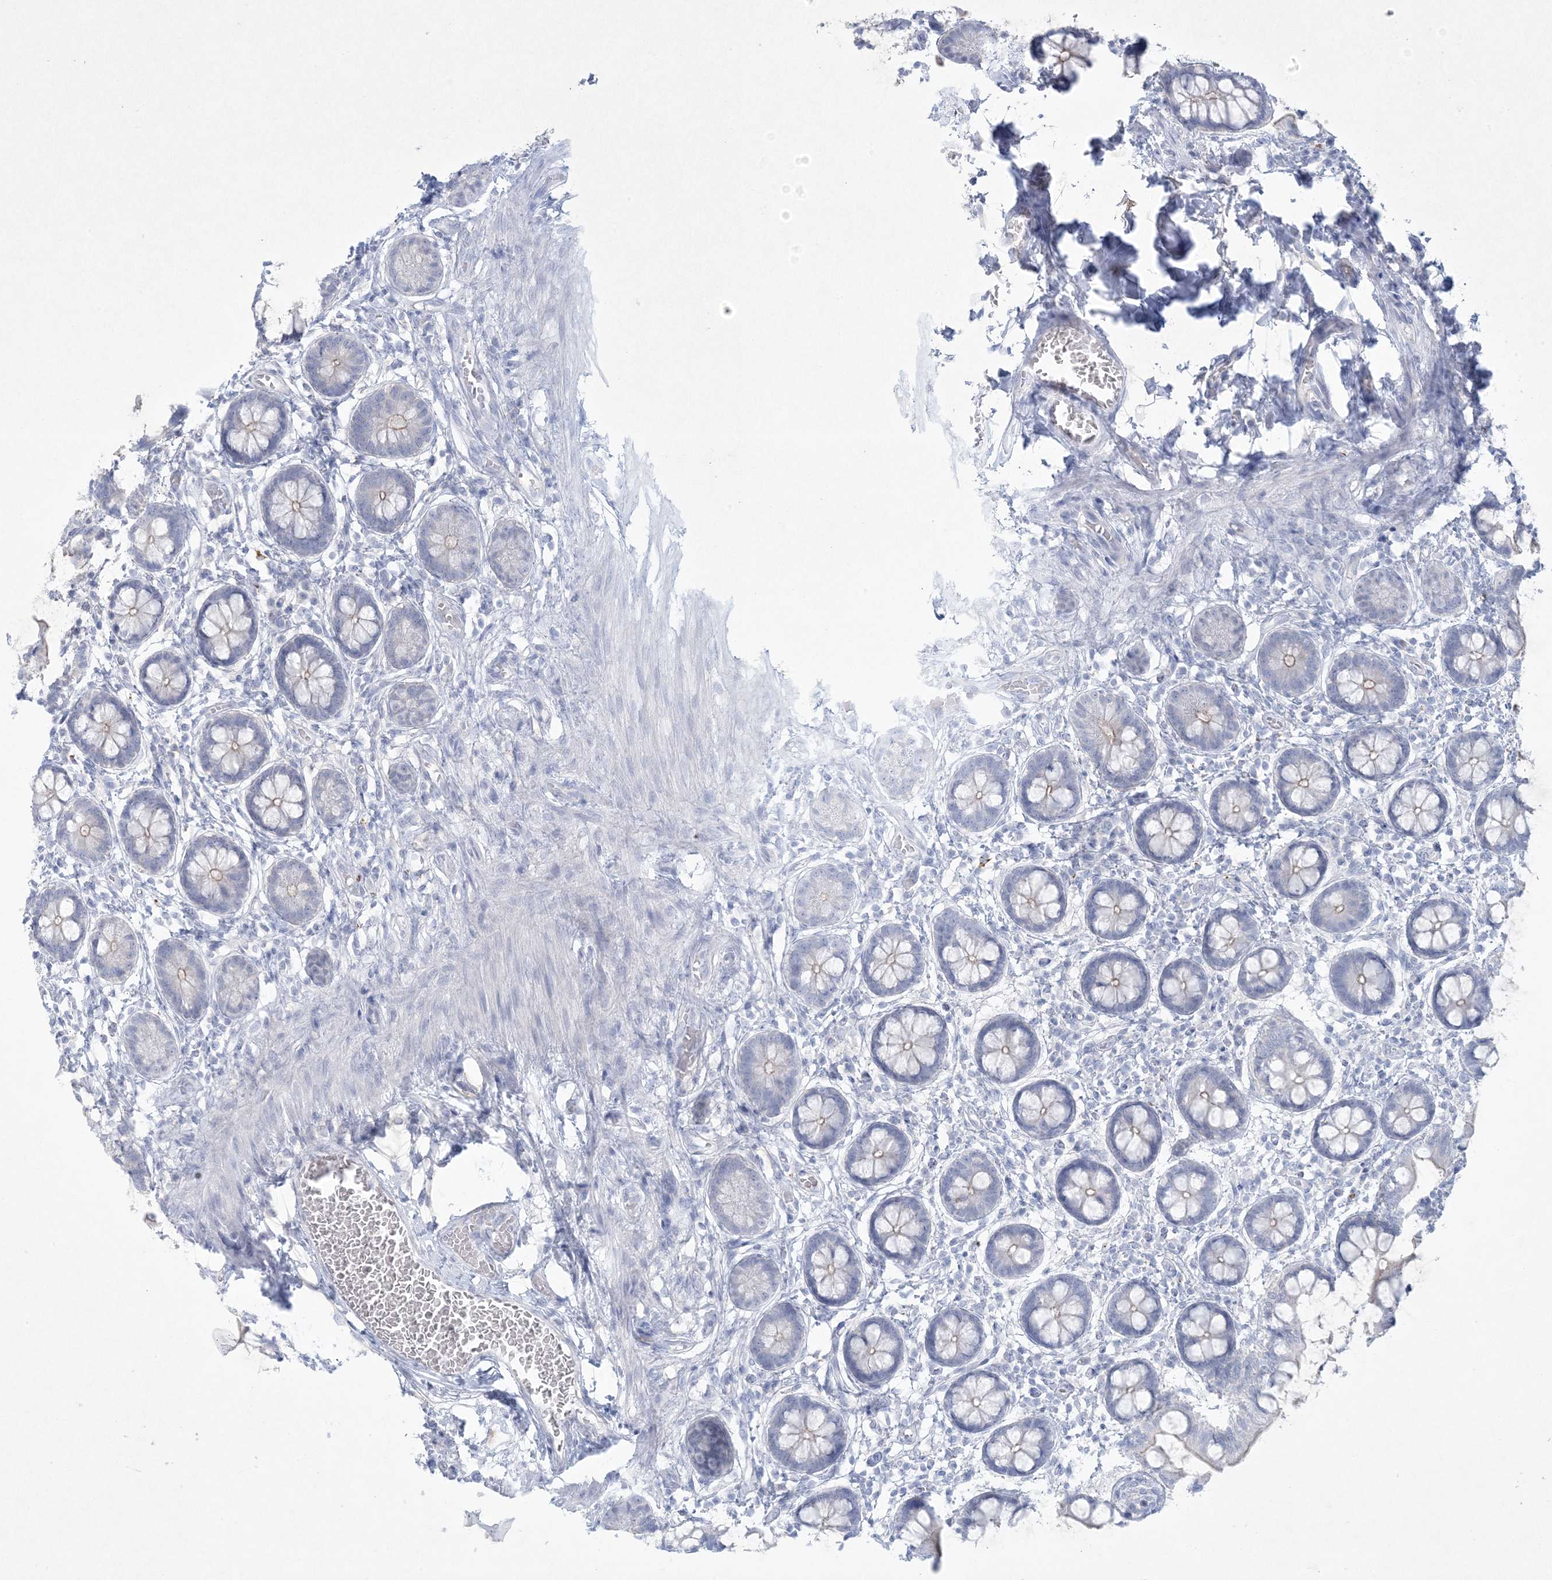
{"staining": {"intensity": "moderate", "quantity": "25%-75%", "location": "cytoplasmic/membranous"}, "tissue": "small intestine", "cell_type": "Glandular cells", "image_type": "normal", "snomed": [{"axis": "morphology", "description": "Normal tissue, NOS"}, {"axis": "topography", "description": "Small intestine"}], "caption": "The photomicrograph displays staining of benign small intestine, revealing moderate cytoplasmic/membranous protein staining (brown color) within glandular cells. The staining was performed using DAB, with brown indicating positive protein expression. Nuclei are stained blue with hematoxylin.", "gene": "CCDC24", "patient": {"sex": "male", "age": 52}}